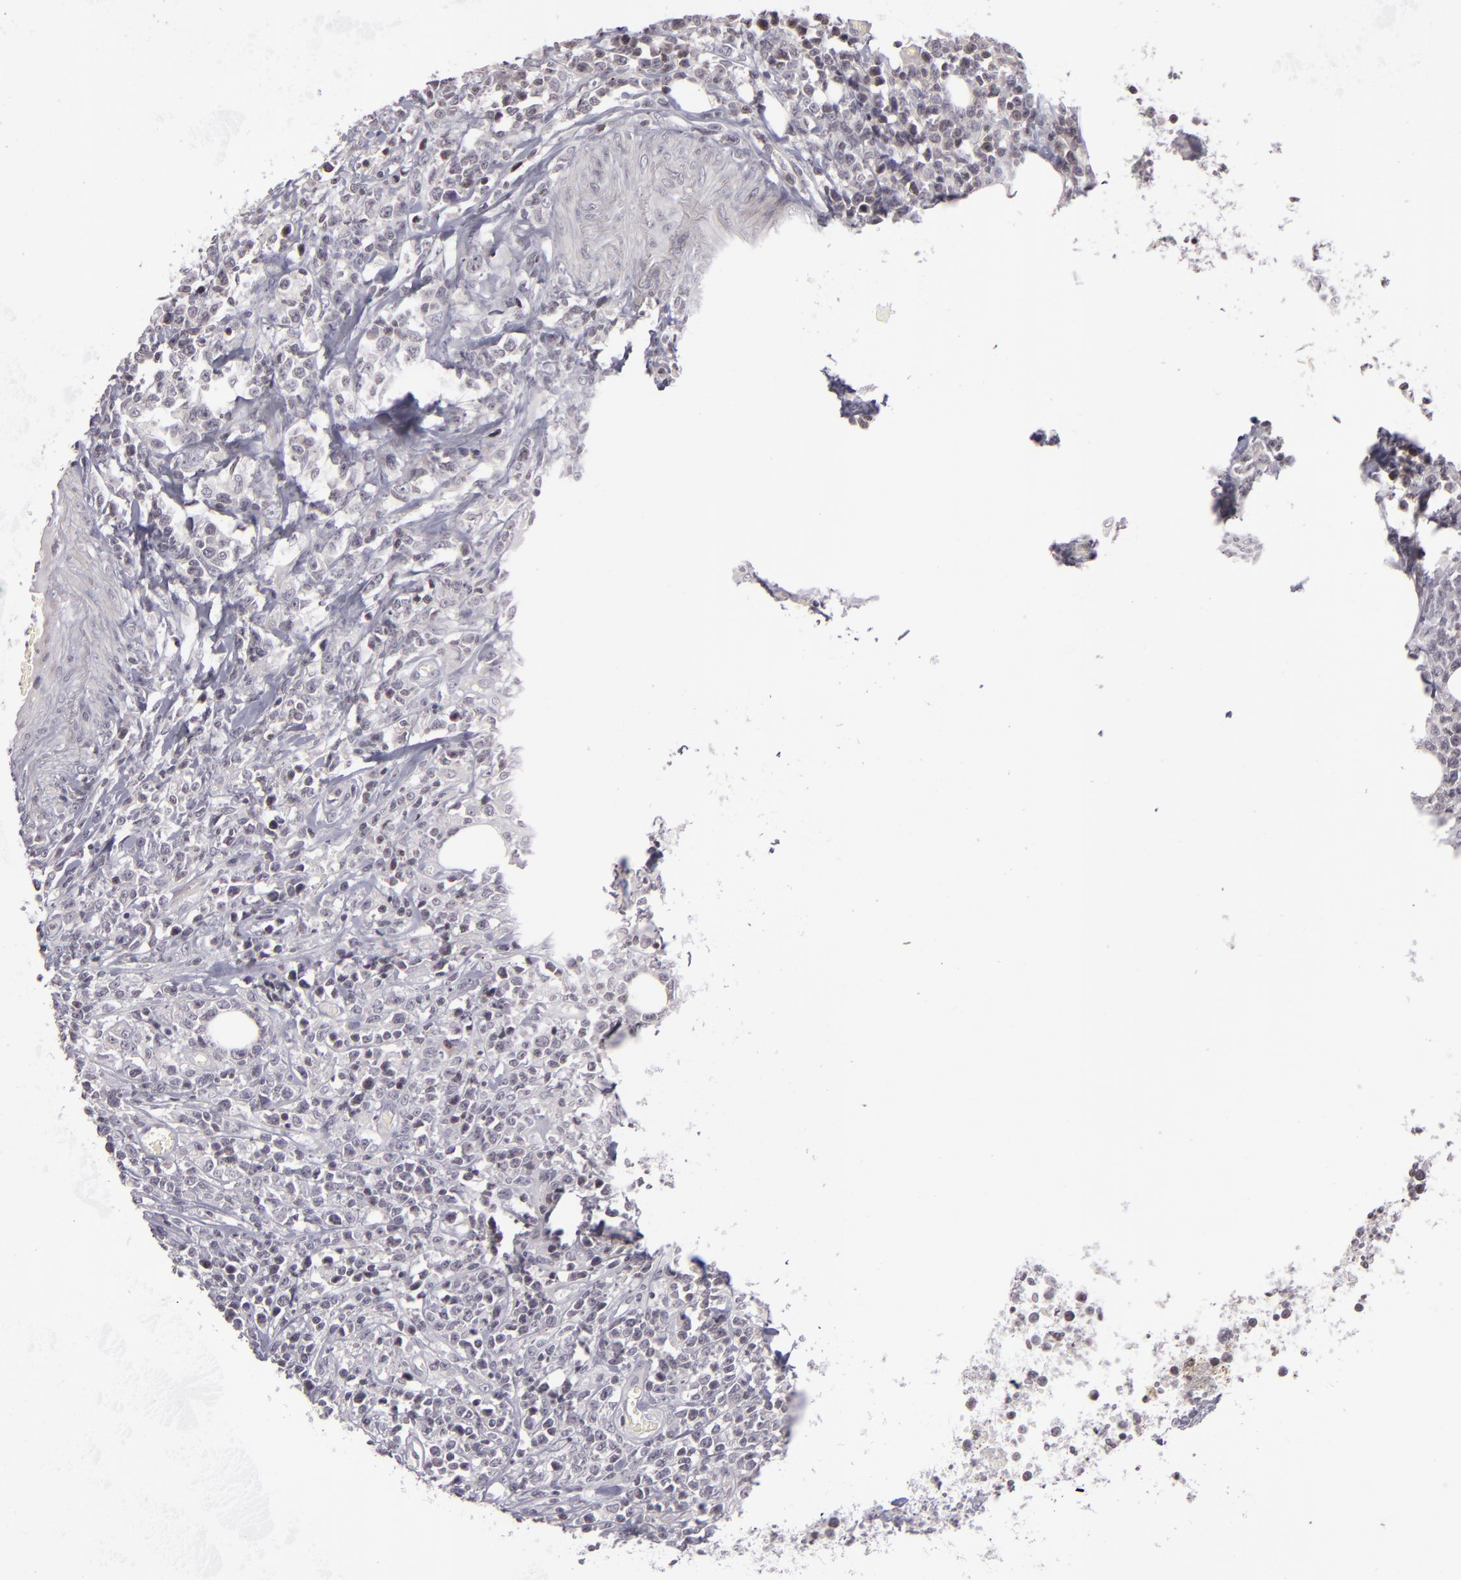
{"staining": {"intensity": "negative", "quantity": "none", "location": "none"}, "tissue": "lymphoma", "cell_type": "Tumor cells", "image_type": "cancer", "snomed": [{"axis": "morphology", "description": "Malignant lymphoma, non-Hodgkin's type, High grade"}, {"axis": "topography", "description": "Colon"}], "caption": "Tumor cells are negative for protein expression in human high-grade malignant lymphoma, non-Hodgkin's type.", "gene": "AKAP6", "patient": {"sex": "male", "age": 82}}